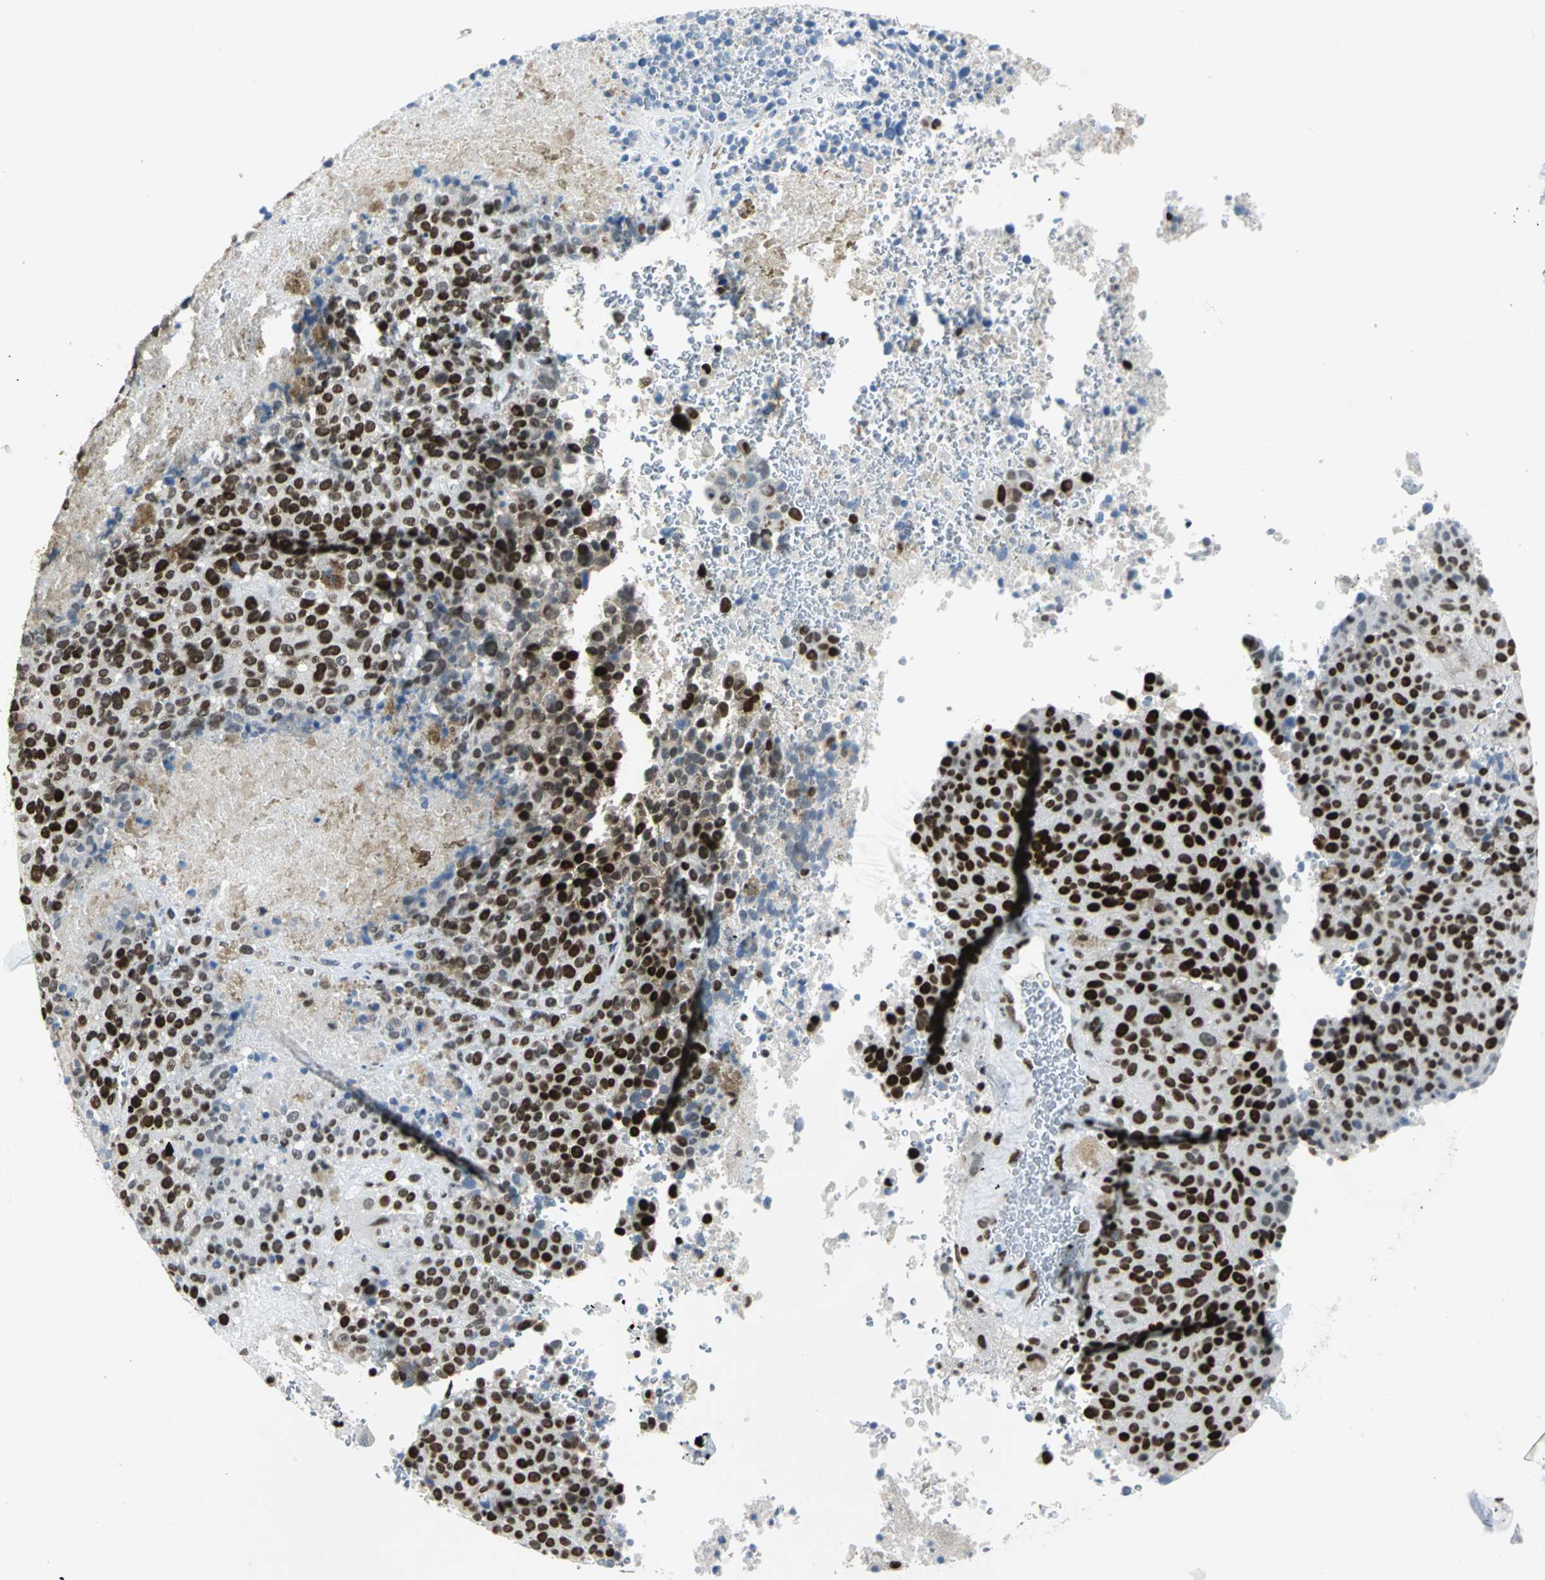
{"staining": {"intensity": "strong", "quantity": ">75%", "location": "nuclear"}, "tissue": "melanoma", "cell_type": "Tumor cells", "image_type": "cancer", "snomed": [{"axis": "morphology", "description": "Malignant melanoma, Metastatic site"}, {"axis": "topography", "description": "Cerebral cortex"}], "caption": "Immunohistochemistry histopathology image of human malignant melanoma (metastatic site) stained for a protein (brown), which exhibits high levels of strong nuclear expression in approximately >75% of tumor cells.", "gene": "HNRNPD", "patient": {"sex": "female", "age": 52}}